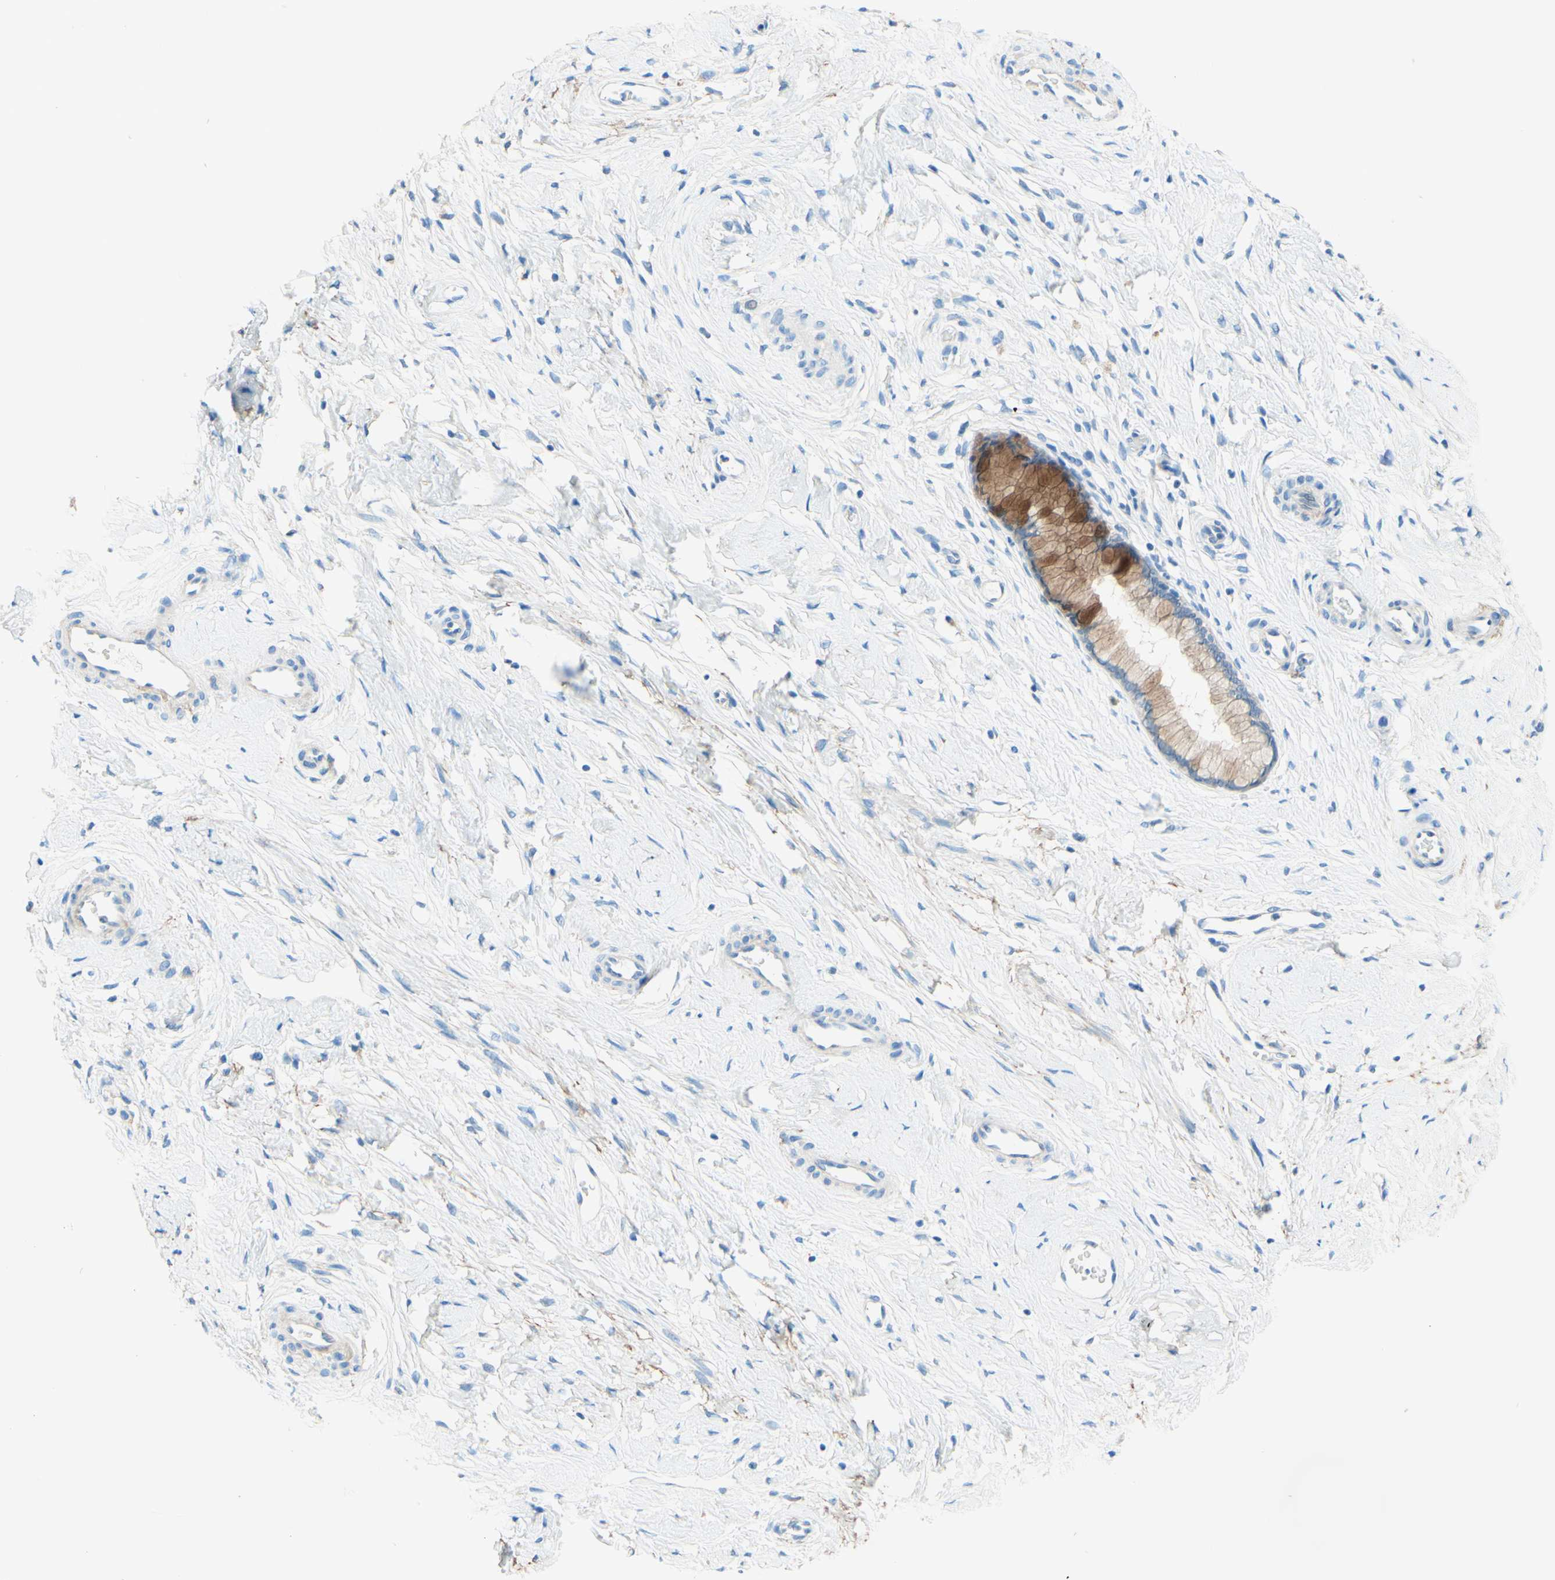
{"staining": {"intensity": "moderate", "quantity": ">75%", "location": "cytoplasmic/membranous"}, "tissue": "cervix", "cell_type": "Glandular cells", "image_type": "normal", "snomed": [{"axis": "morphology", "description": "Normal tissue, NOS"}, {"axis": "topography", "description": "Cervix"}], "caption": "IHC of unremarkable cervix shows medium levels of moderate cytoplasmic/membranous staining in about >75% of glandular cells.", "gene": "PASD1", "patient": {"sex": "female", "age": 65}}